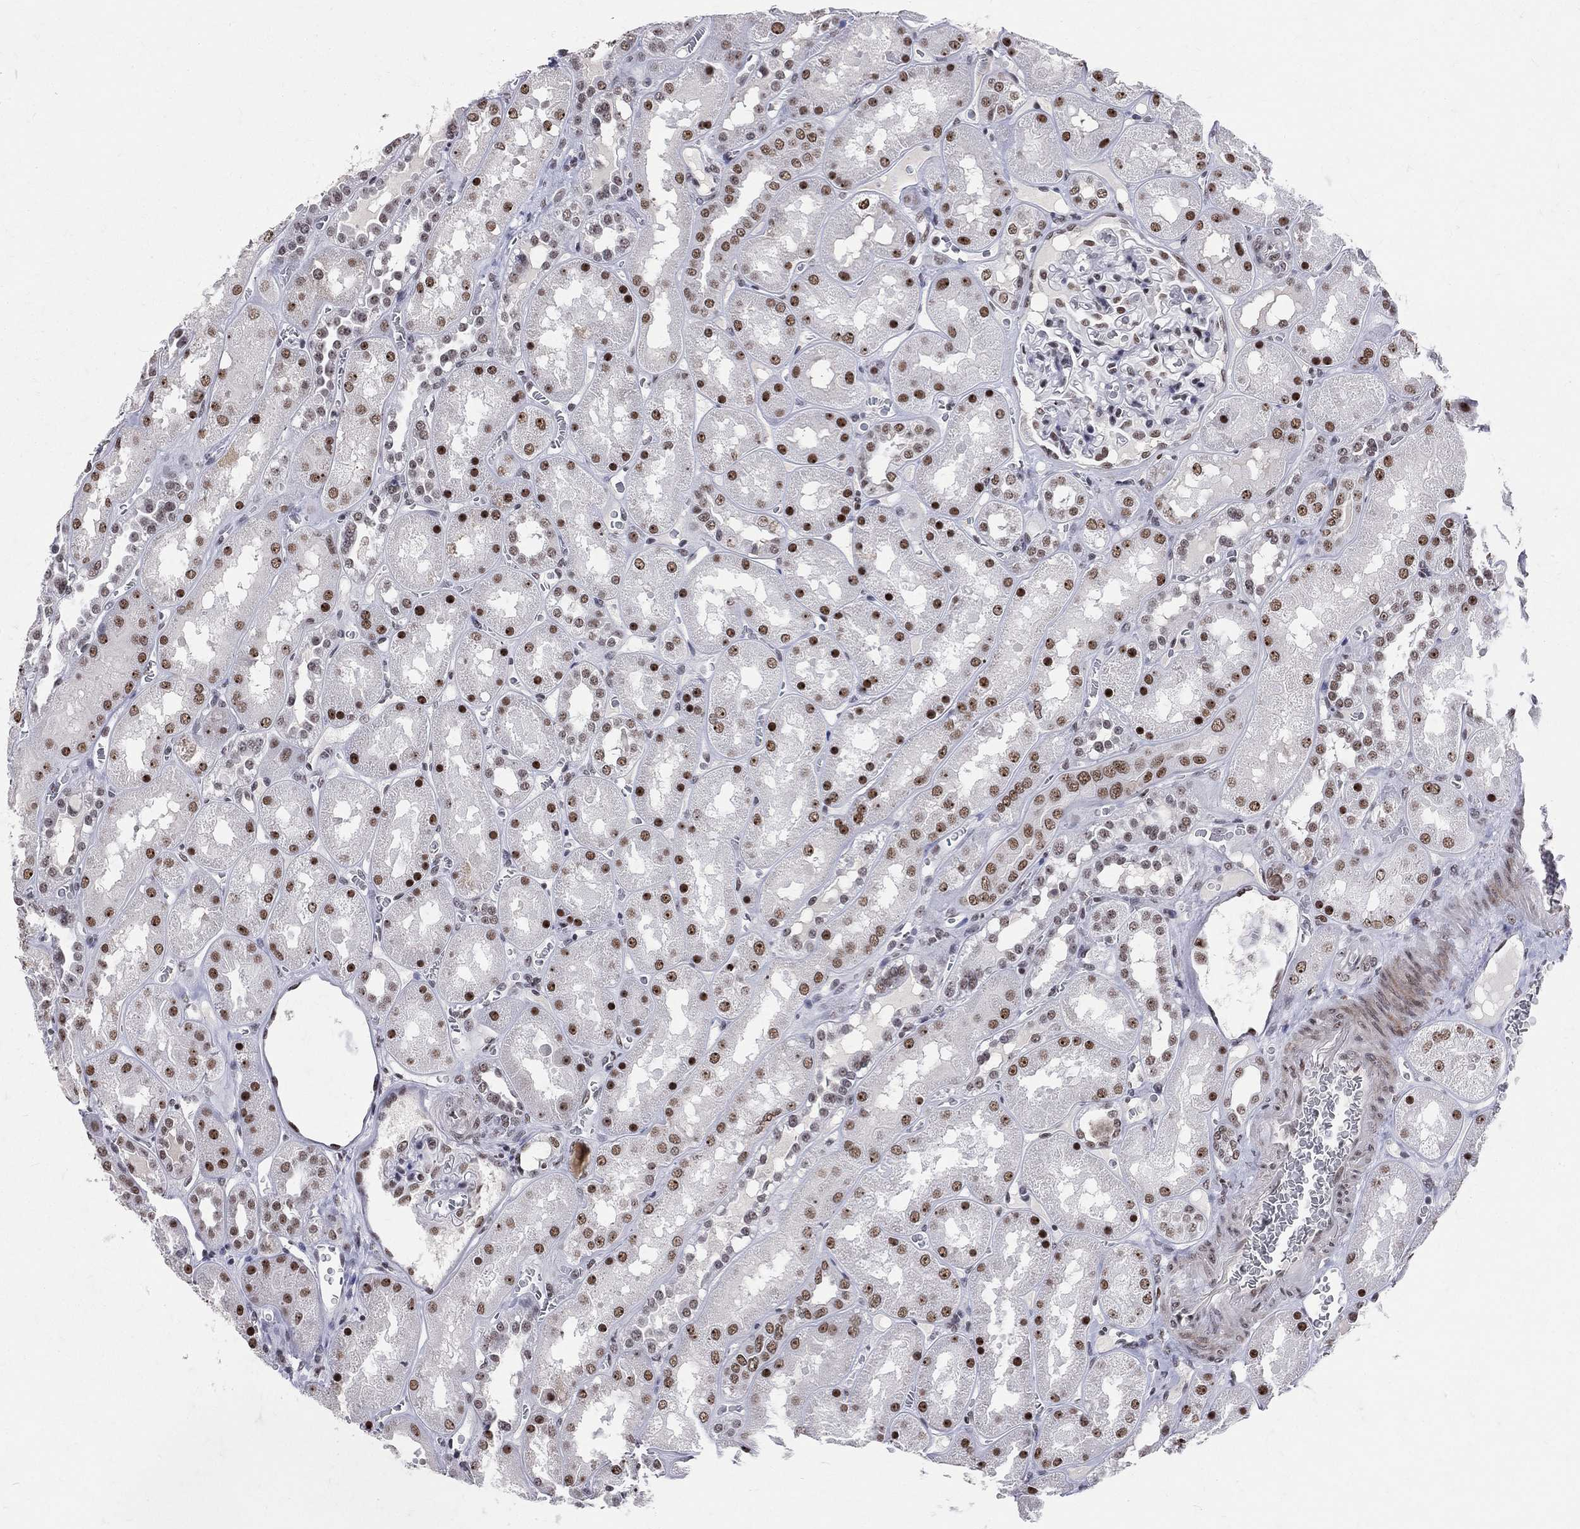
{"staining": {"intensity": "strong", "quantity": "<25%", "location": "nuclear"}, "tissue": "kidney", "cell_type": "Cells in glomeruli", "image_type": "normal", "snomed": [{"axis": "morphology", "description": "Normal tissue, NOS"}, {"axis": "topography", "description": "Kidney"}], "caption": "The immunohistochemical stain labels strong nuclear staining in cells in glomeruli of unremarkable kidney.", "gene": "CDK7", "patient": {"sex": "male", "age": 73}}